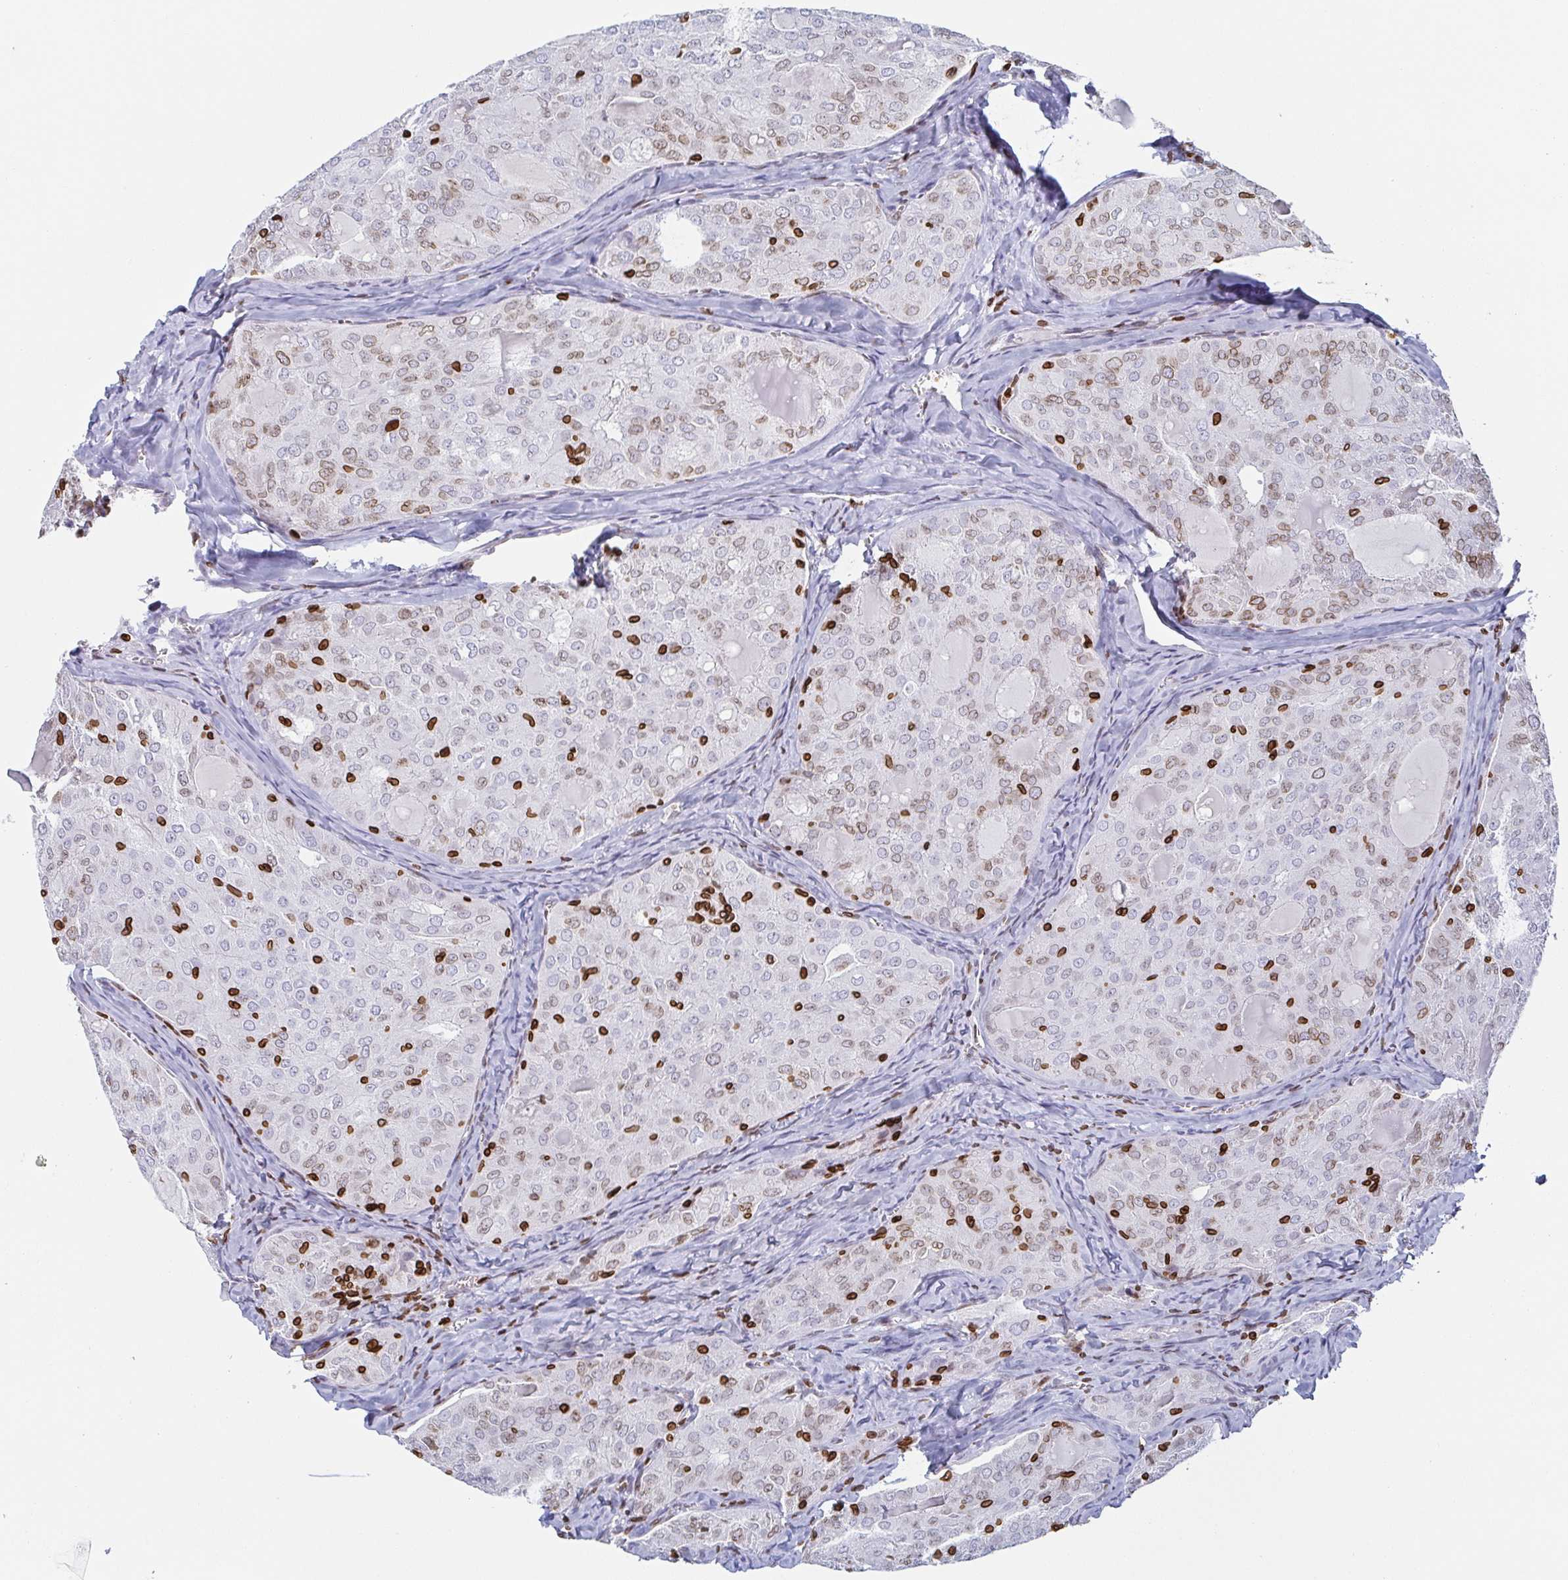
{"staining": {"intensity": "moderate", "quantity": "25%-75%", "location": "cytoplasmic/membranous,nuclear"}, "tissue": "thyroid cancer", "cell_type": "Tumor cells", "image_type": "cancer", "snomed": [{"axis": "morphology", "description": "Follicular adenoma carcinoma, NOS"}, {"axis": "topography", "description": "Thyroid gland"}], "caption": "IHC staining of follicular adenoma carcinoma (thyroid), which exhibits medium levels of moderate cytoplasmic/membranous and nuclear staining in approximately 25%-75% of tumor cells indicating moderate cytoplasmic/membranous and nuclear protein staining. The staining was performed using DAB (brown) for protein detection and nuclei were counterstained in hematoxylin (blue).", "gene": "BTBD7", "patient": {"sex": "male", "age": 75}}